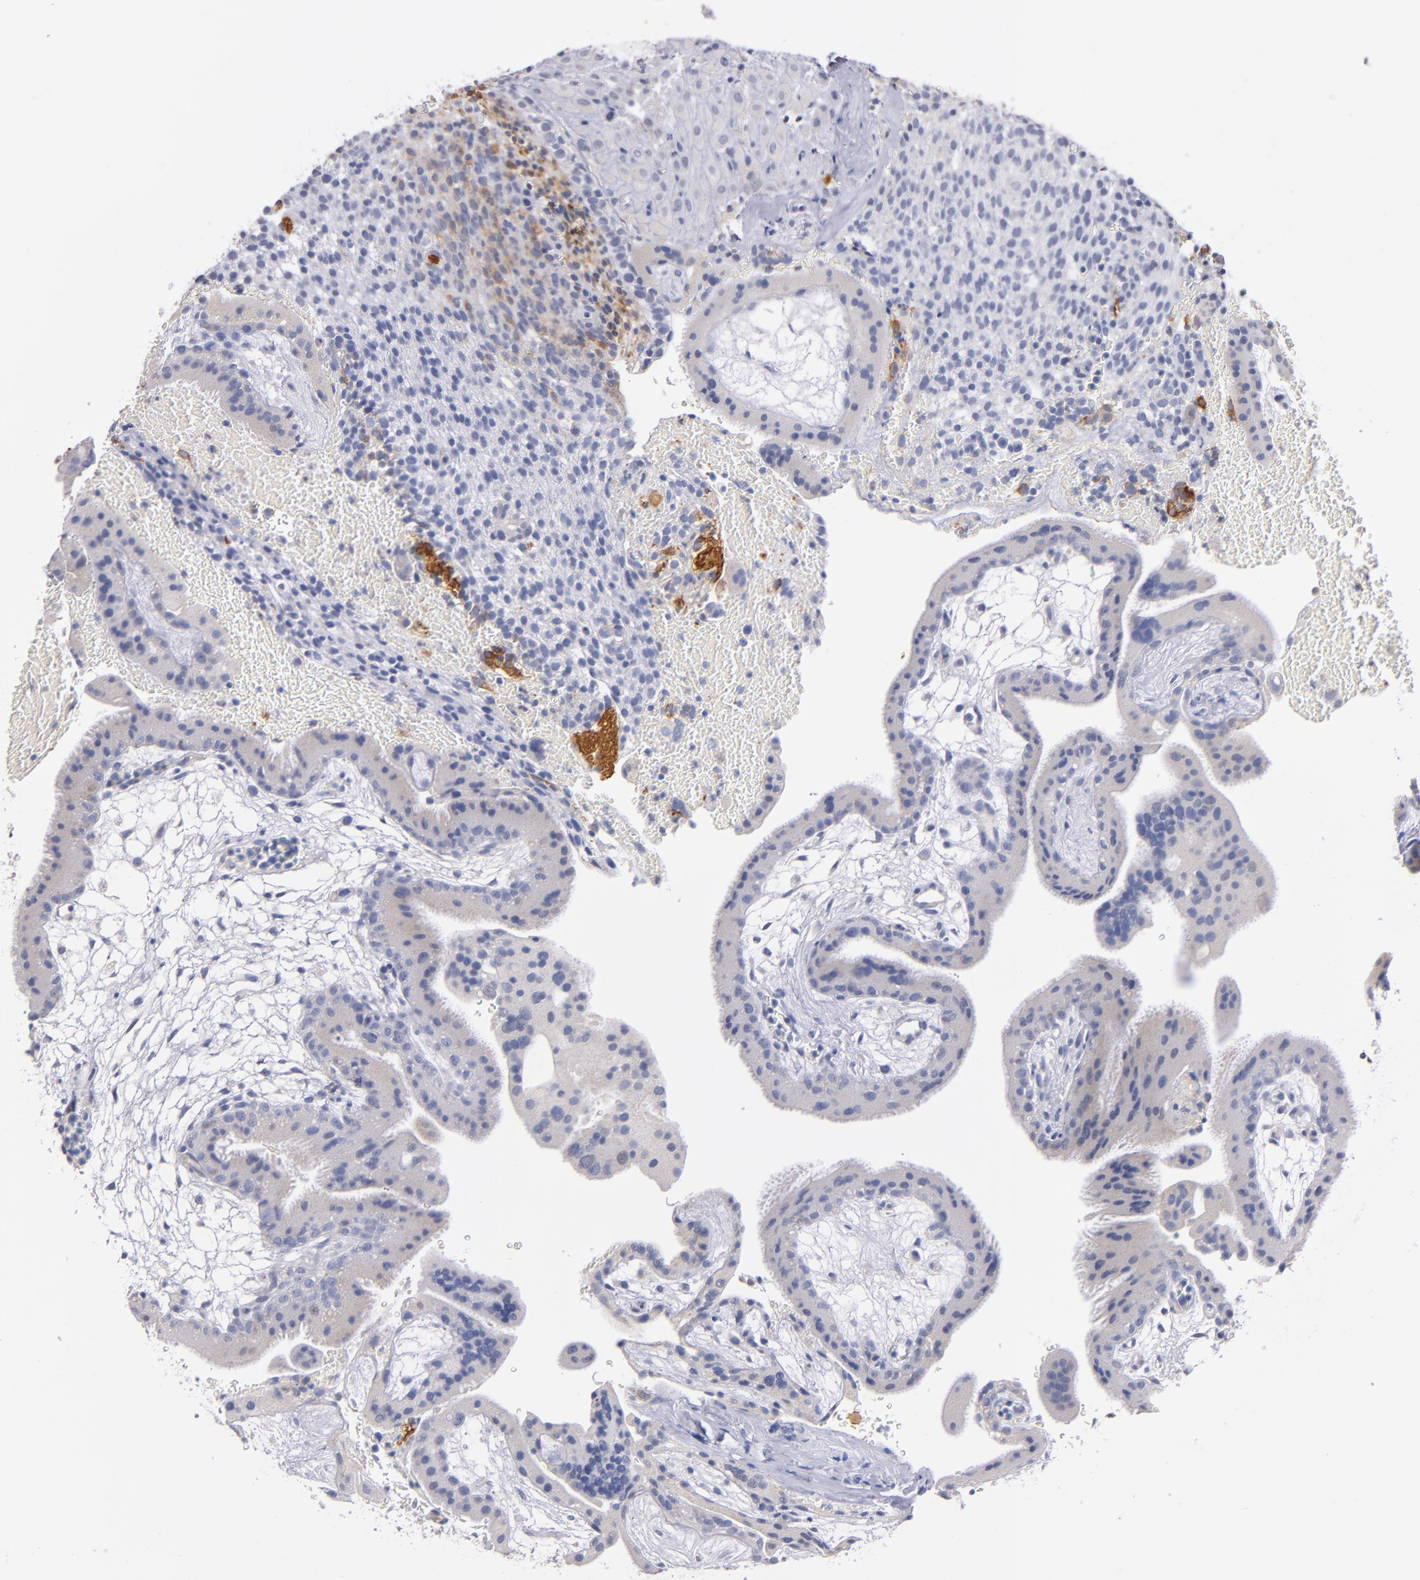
{"staining": {"intensity": "negative", "quantity": "none", "location": "none"}, "tissue": "placenta", "cell_type": "Trophoblastic cells", "image_type": "normal", "snomed": [{"axis": "morphology", "description": "Normal tissue, NOS"}, {"axis": "topography", "description": "Placenta"}], "caption": "Photomicrograph shows no significant protein staining in trophoblastic cells of benign placenta.", "gene": "CNTNAP2", "patient": {"sex": "female", "age": 19}}